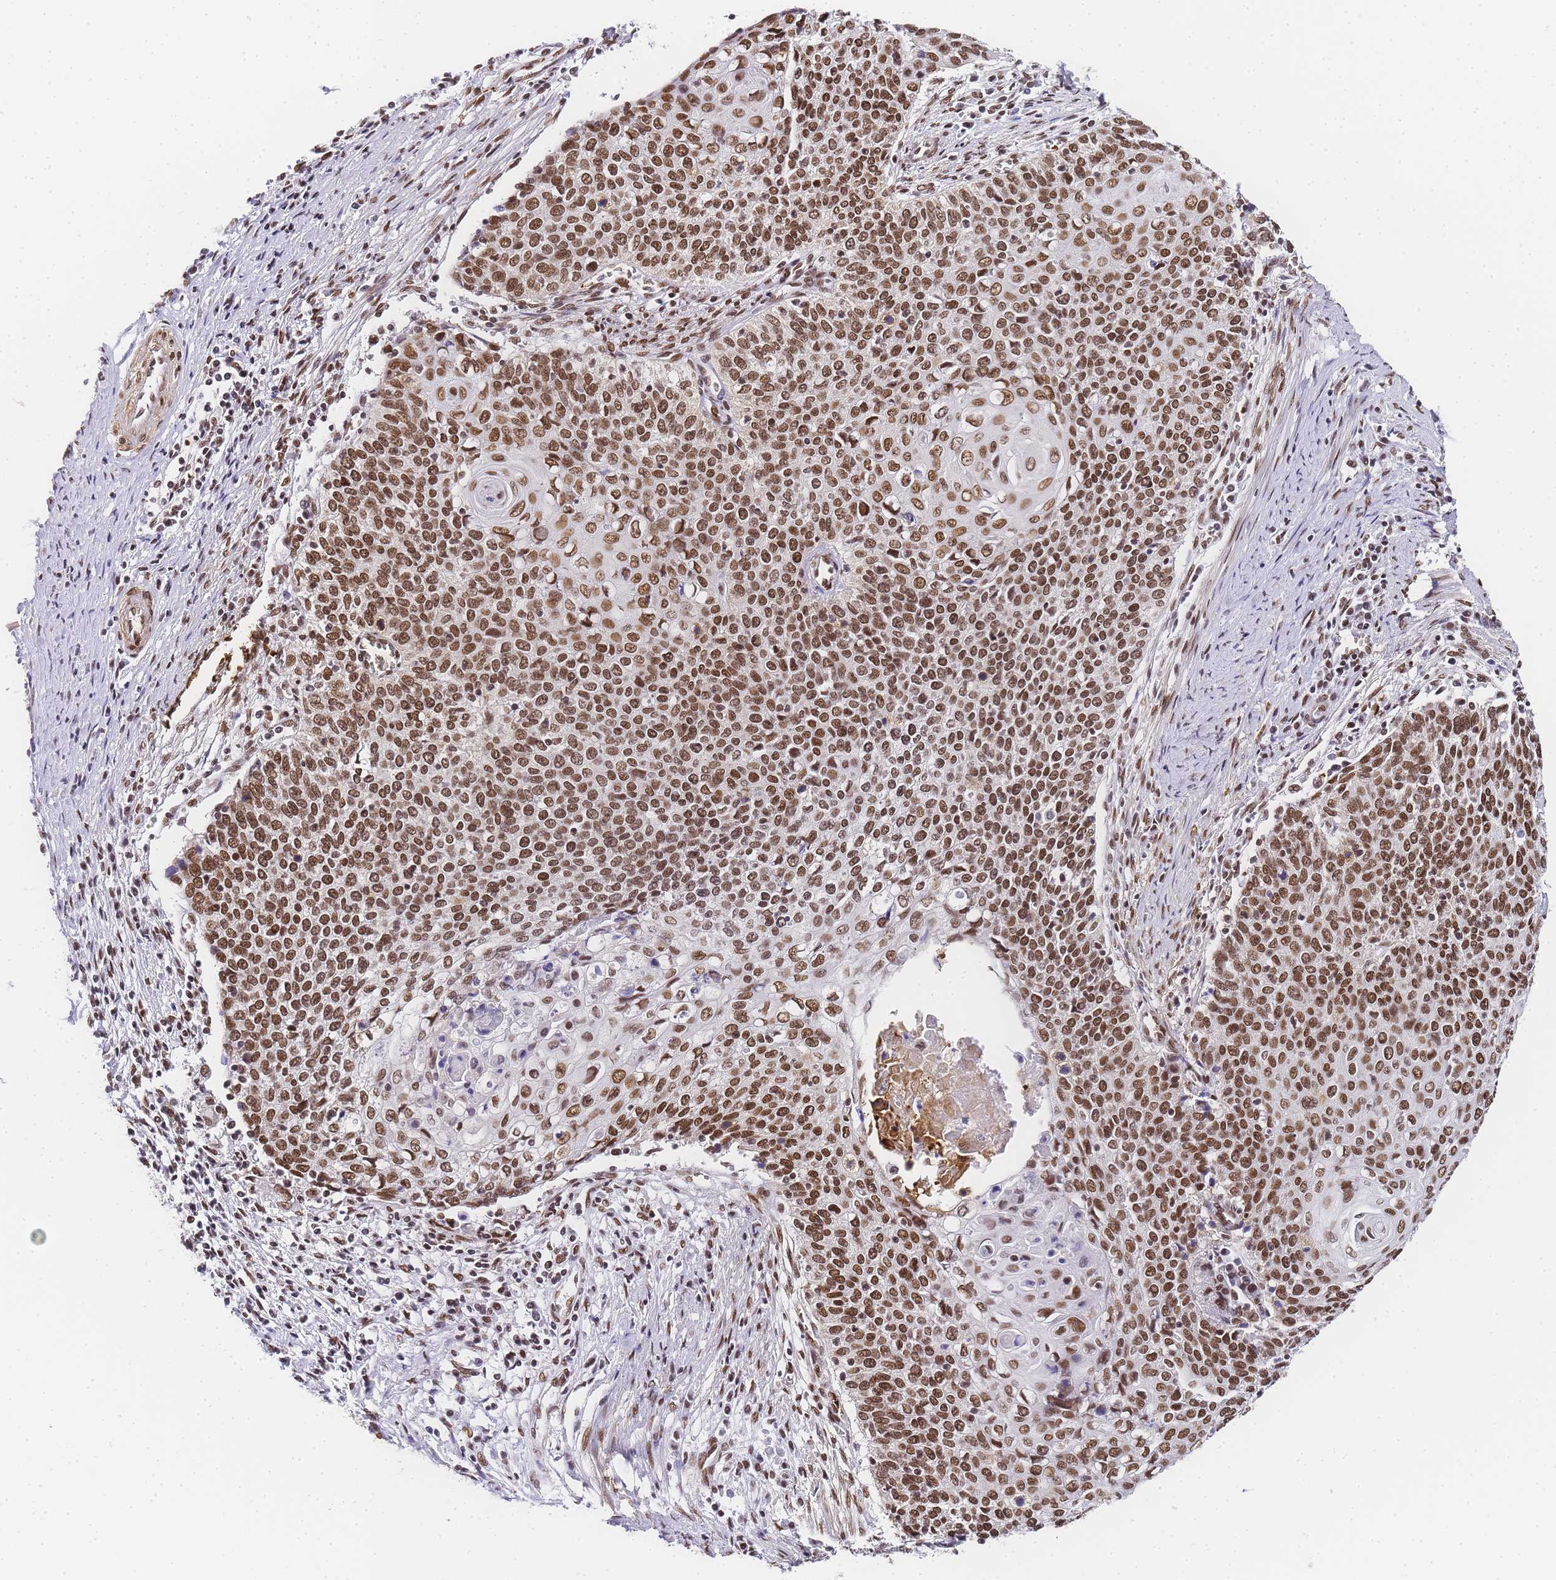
{"staining": {"intensity": "moderate", "quantity": ">75%", "location": "nuclear"}, "tissue": "cervical cancer", "cell_type": "Tumor cells", "image_type": "cancer", "snomed": [{"axis": "morphology", "description": "Squamous cell carcinoma, NOS"}, {"axis": "topography", "description": "Cervix"}], "caption": "Tumor cells show medium levels of moderate nuclear staining in about >75% of cells in human cervical cancer.", "gene": "POLR1A", "patient": {"sex": "female", "age": 39}}